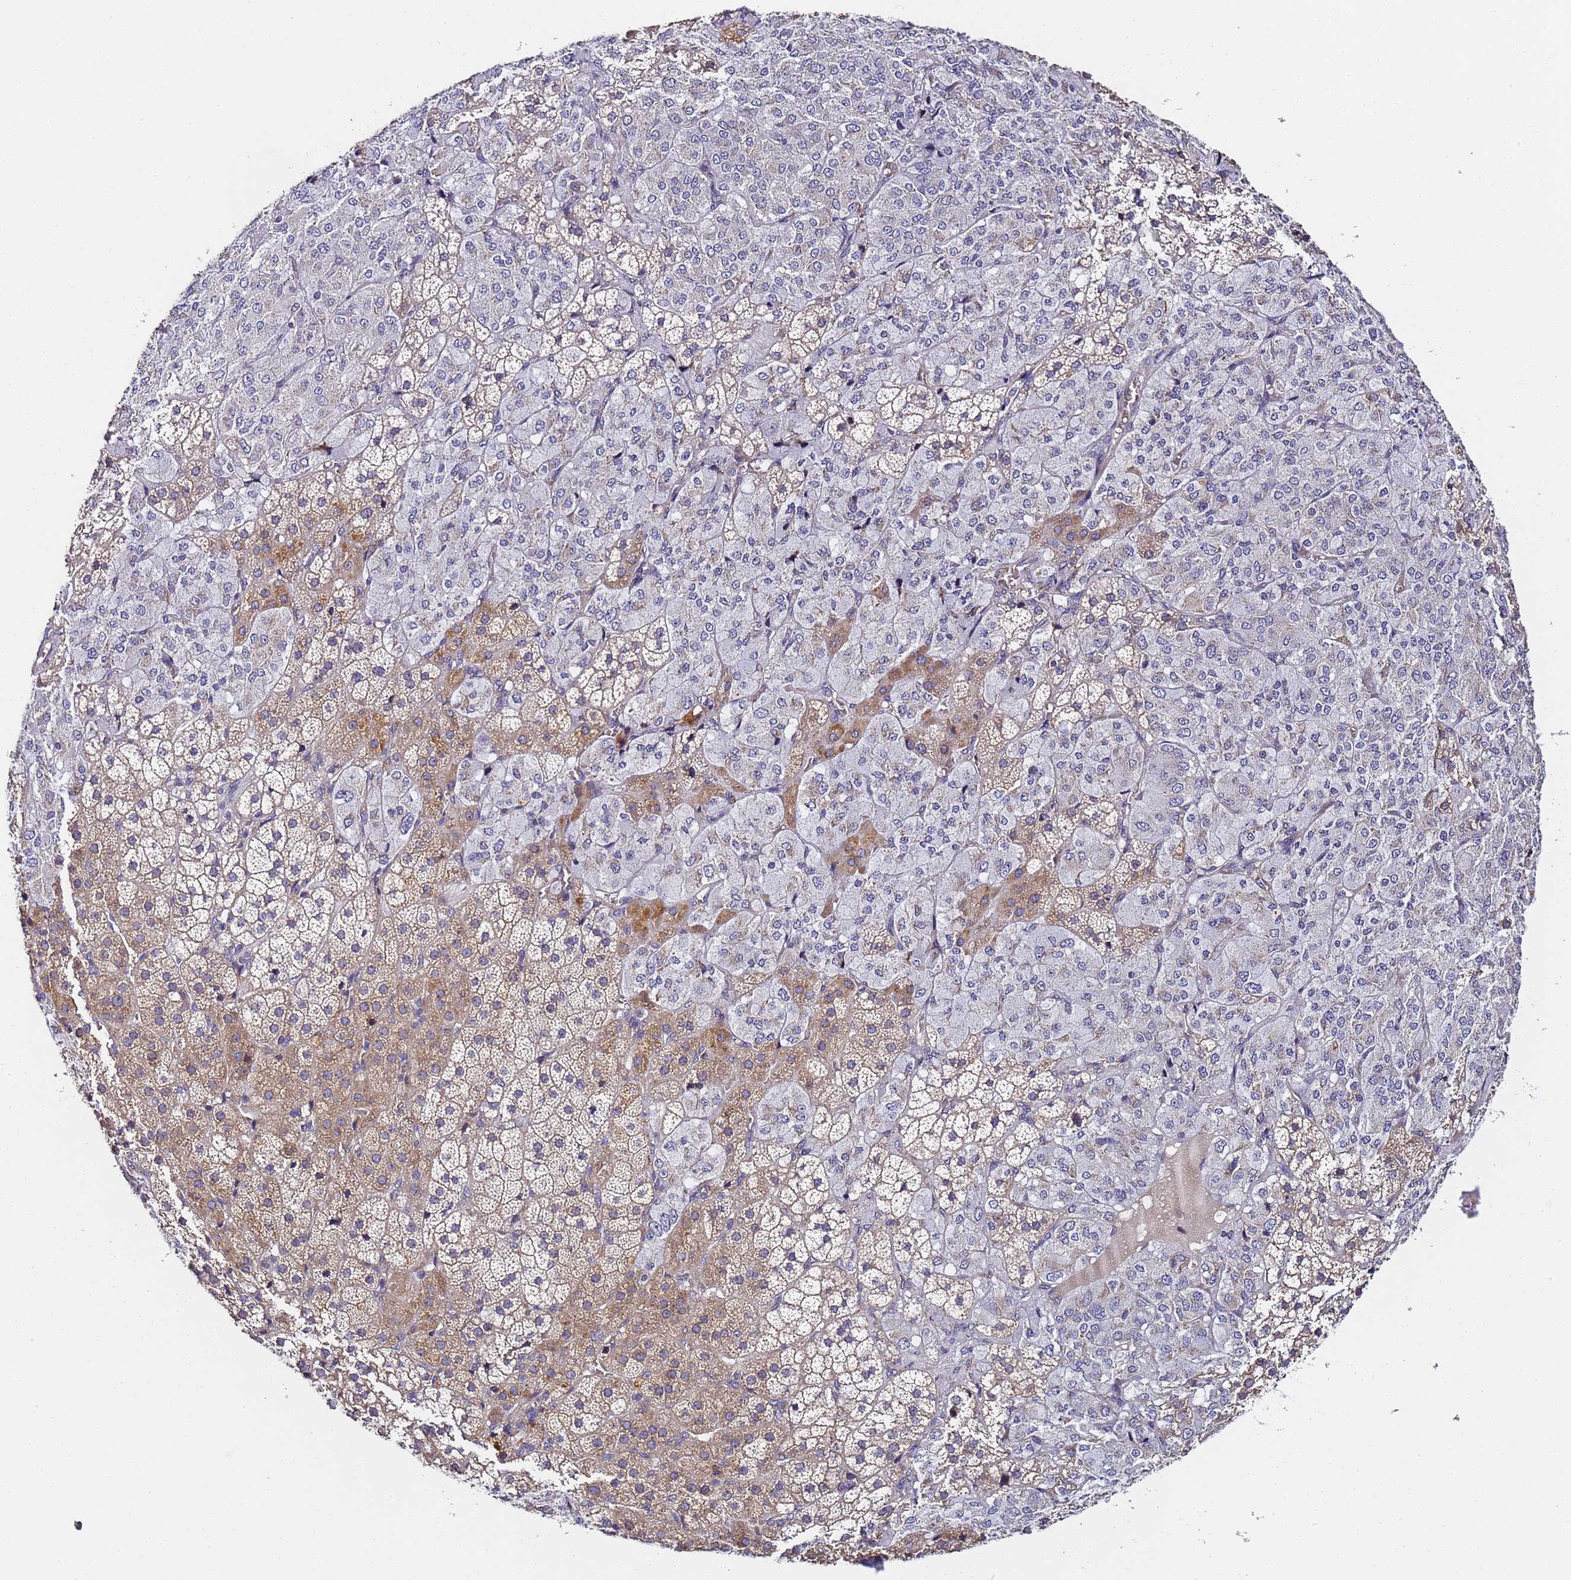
{"staining": {"intensity": "moderate", "quantity": "<25%", "location": "cytoplasmic/membranous"}, "tissue": "adrenal gland", "cell_type": "Glandular cells", "image_type": "normal", "snomed": [{"axis": "morphology", "description": "Normal tissue, NOS"}, {"axis": "topography", "description": "Adrenal gland"}], "caption": "Glandular cells show low levels of moderate cytoplasmic/membranous expression in approximately <25% of cells in normal adrenal gland.", "gene": "RPL13A", "patient": {"sex": "female", "age": 44}}